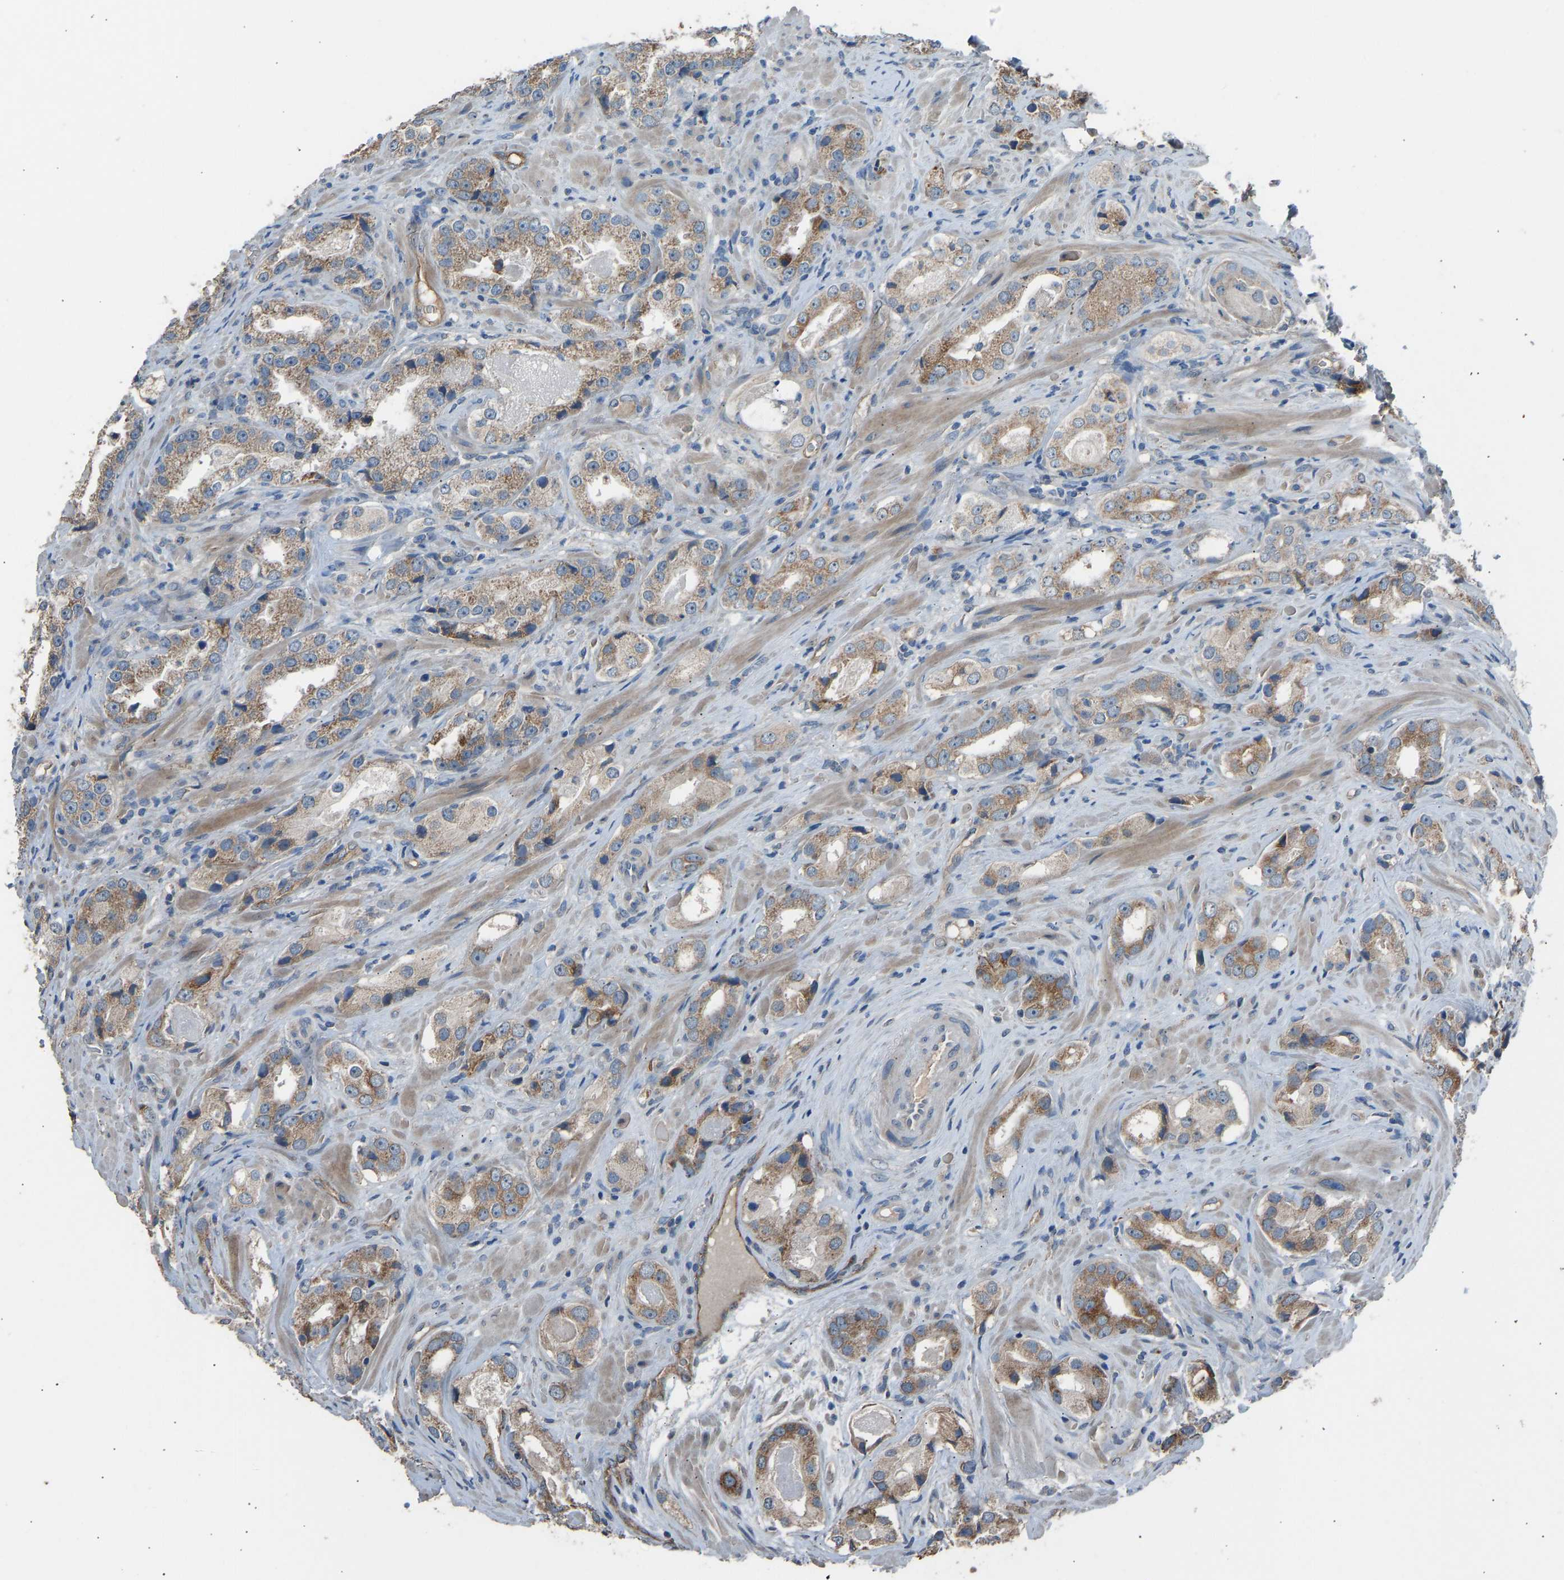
{"staining": {"intensity": "moderate", "quantity": ">75%", "location": "cytoplasmic/membranous"}, "tissue": "prostate cancer", "cell_type": "Tumor cells", "image_type": "cancer", "snomed": [{"axis": "morphology", "description": "Adenocarcinoma, High grade"}, {"axis": "topography", "description": "Prostate"}], "caption": "Immunohistochemistry photomicrograph of neoplastic tissue: high-grade adenocarcinoma (prostate) stained using immunohistochemistry reveals medium levels of moderate protein expression localized specifically in the cytoplasmic/membranous of tumor cells, appearing as a cytoplasmic/membranous brown color.", "gene": "TGFBR3", "patient": {"sex": "male", "age": 63}}